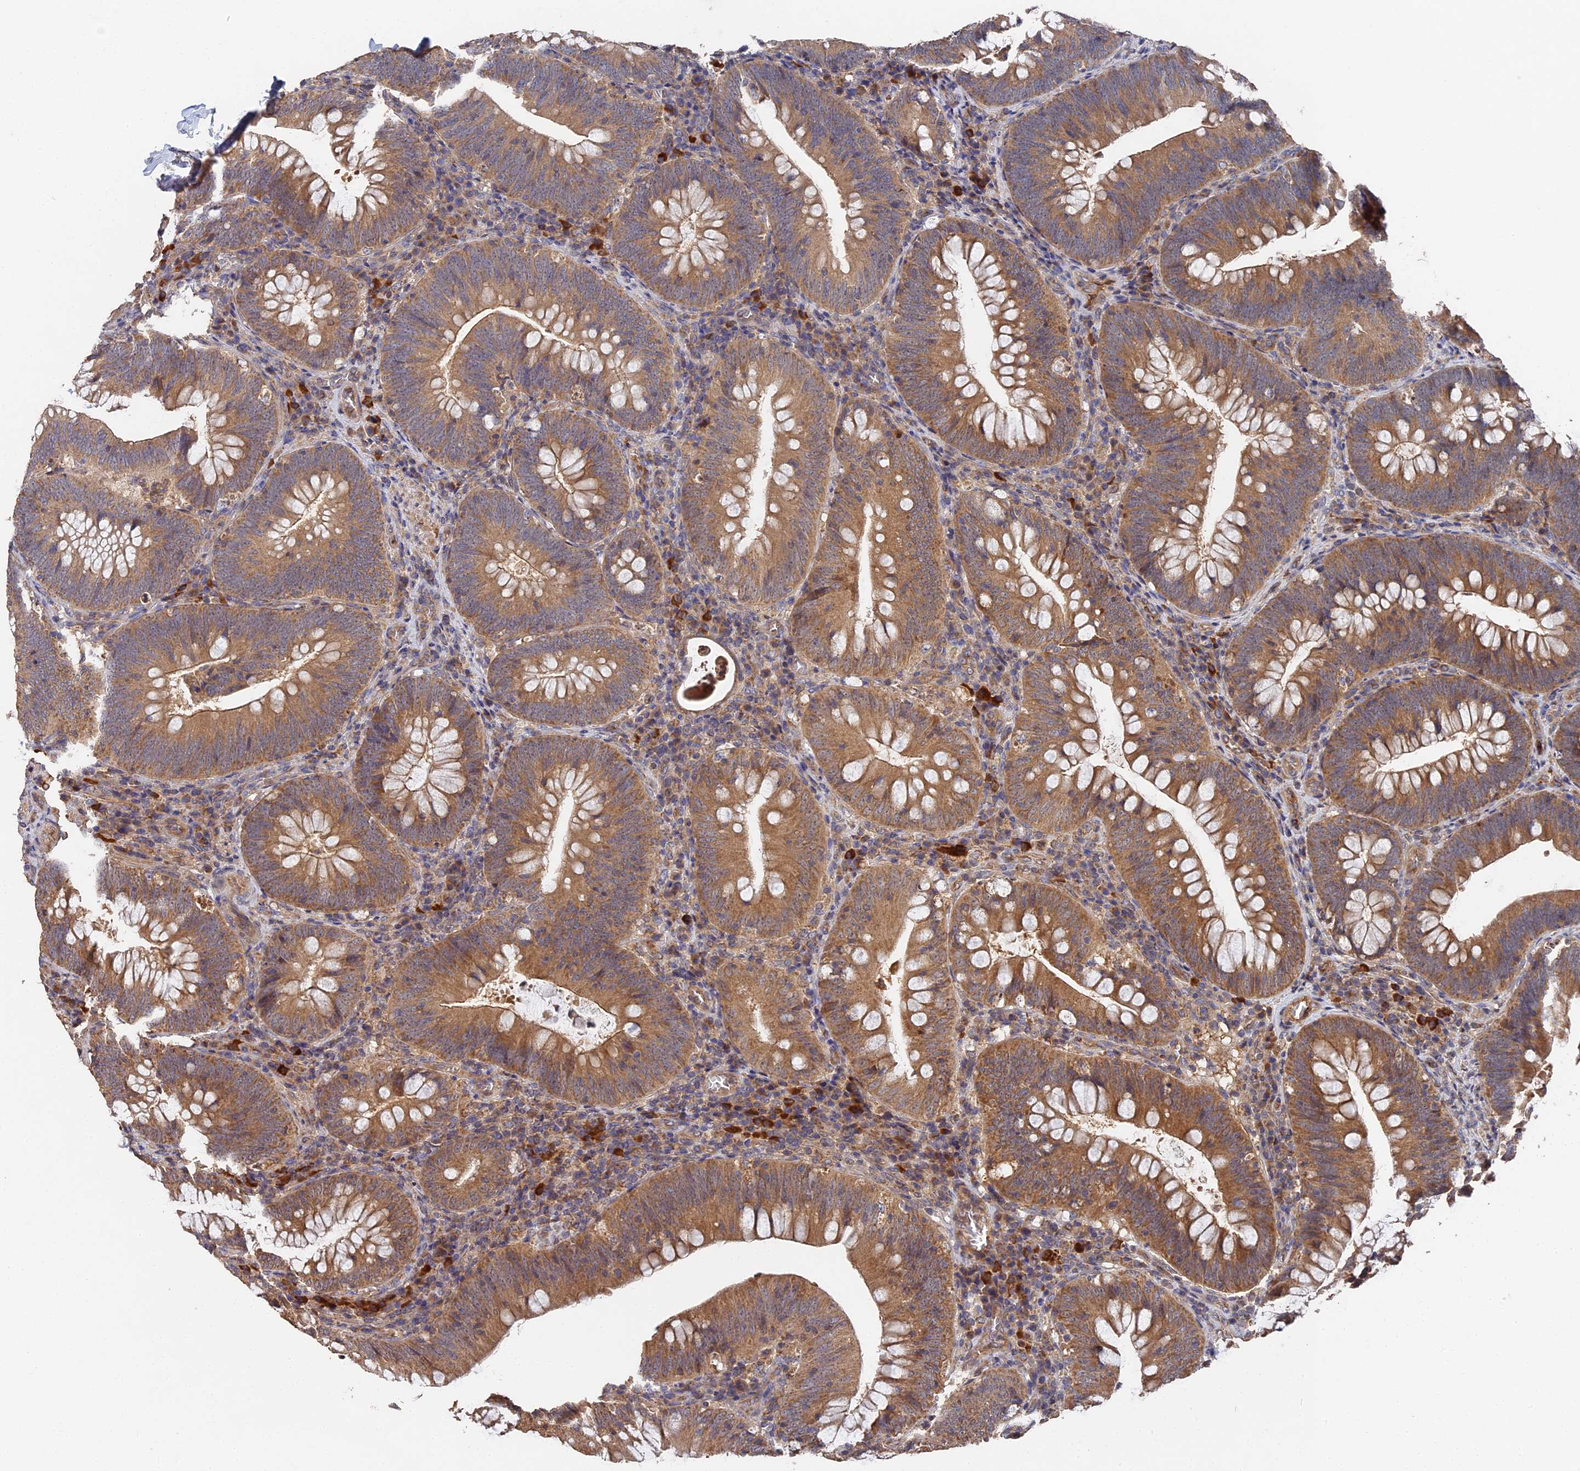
{"staining": {"intensity": "moderate", "quantity": ">75%", "location": "cytoplasmic/membranous"}, "tissue": "colorectal cancer", "cell_type": "Tumor cells", "image_type": "cancer", "snomed": [{"axis": "morphology", "description": "Normal tissue, NOS"}, {"axis": "topography", "description": "Colon"}], "caption": "Moderate cytoplasmic/membranous protein positivity is appreciated in approximately >75% of tumor cells in colorectal cancer.", "gene": "DHRS11", "patient": {"sex": "female", "age": 82}}